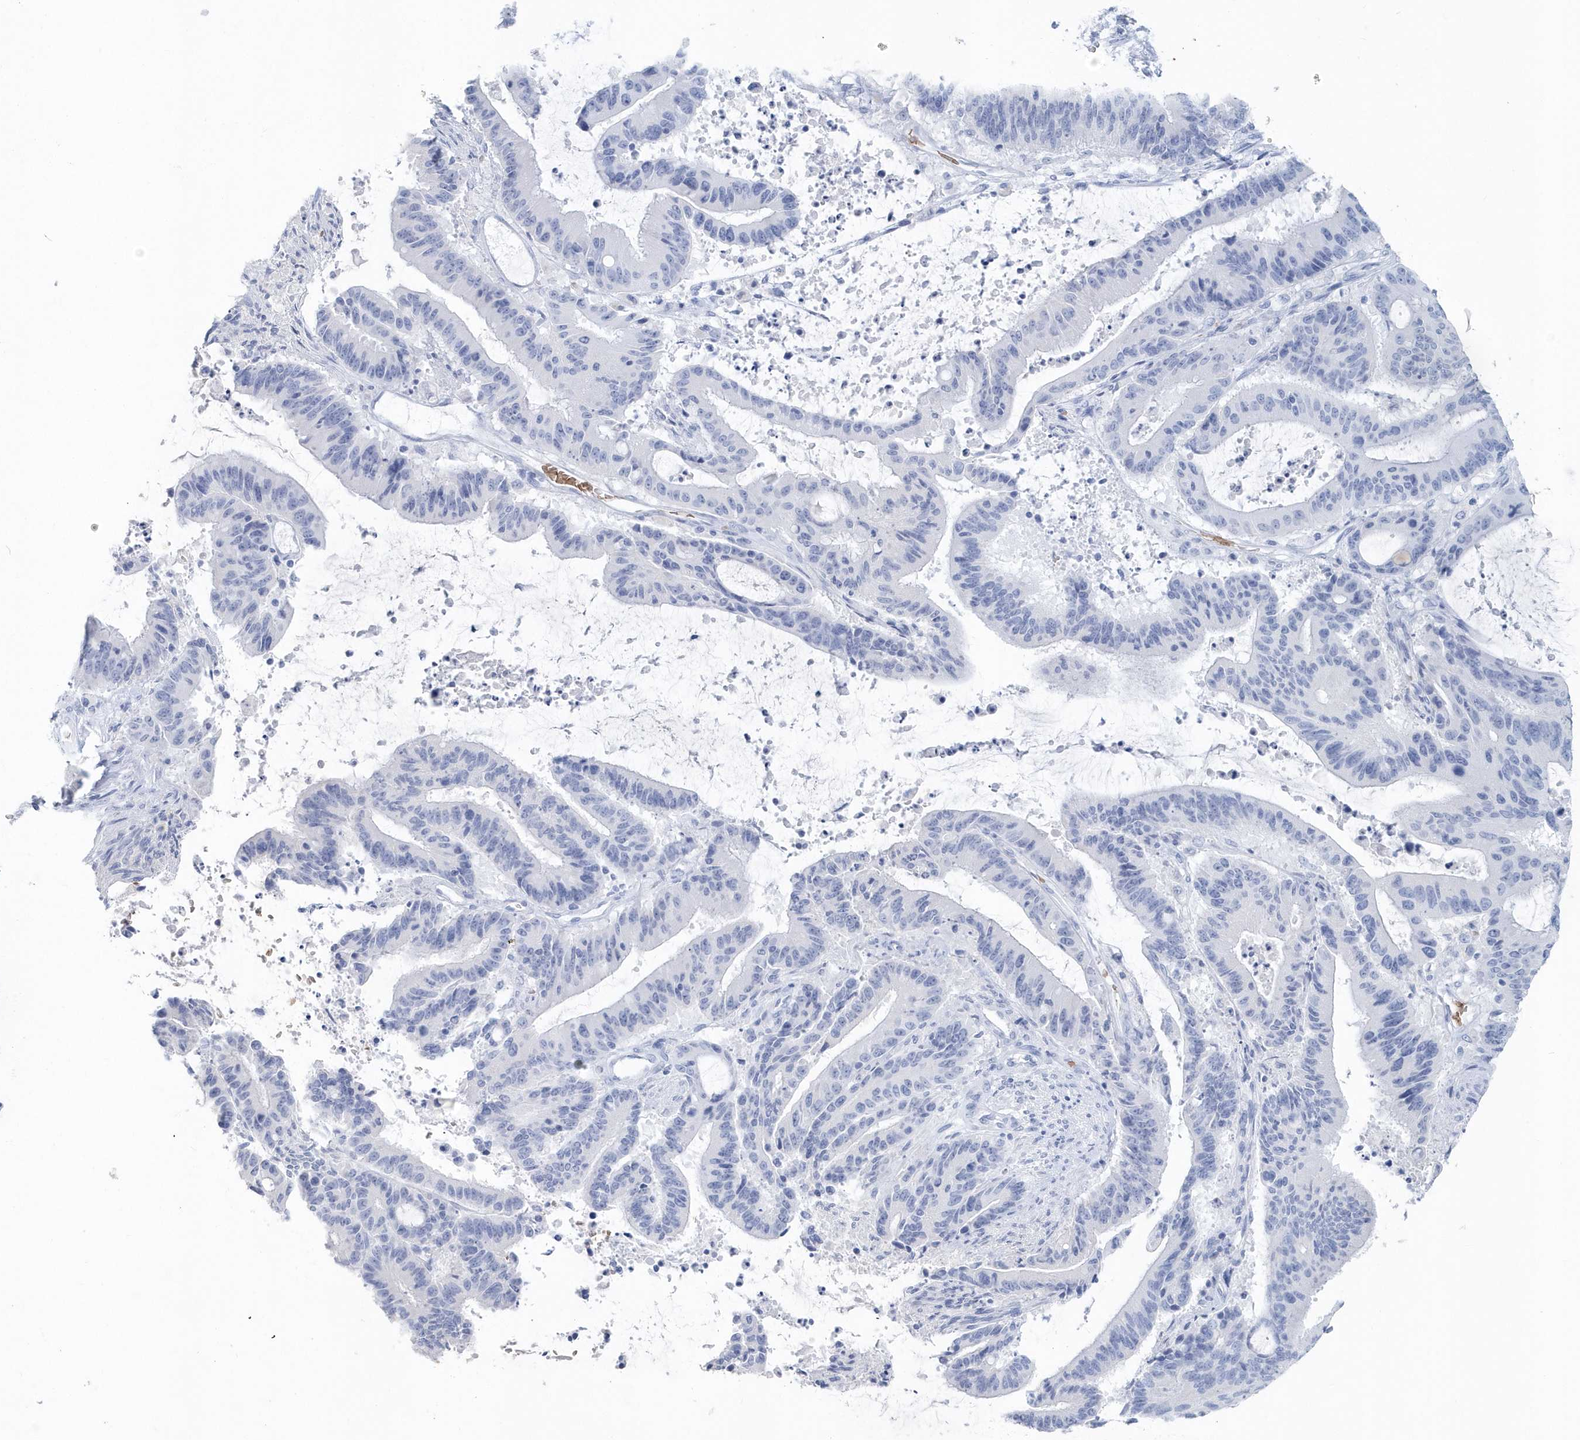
{"staining": {"intensity": "negative", "quantity": "none", "location": "none"}, "tissue": "liver cancer", "cell_type": "Tumor cells", "image_type": "cancer", "snomed": [{"axis": "morphology", "description": "Normal tissue, NOS"}, {"axis": "morphology", "description": "Cholangiocarcinoma"}, {"axis": "topography", "description": "Liver"}, {"axis": "topography", "description": "Peripheral nerve tissue"}], "caption": "Tumor cells show no significant staining in liver cholangiocarcinoma. (DAB (3,3'-diaminobenzidine) IHC, high magnification).", "gene": "HBA2", "patient": {"sex": "female", "age": 73}}